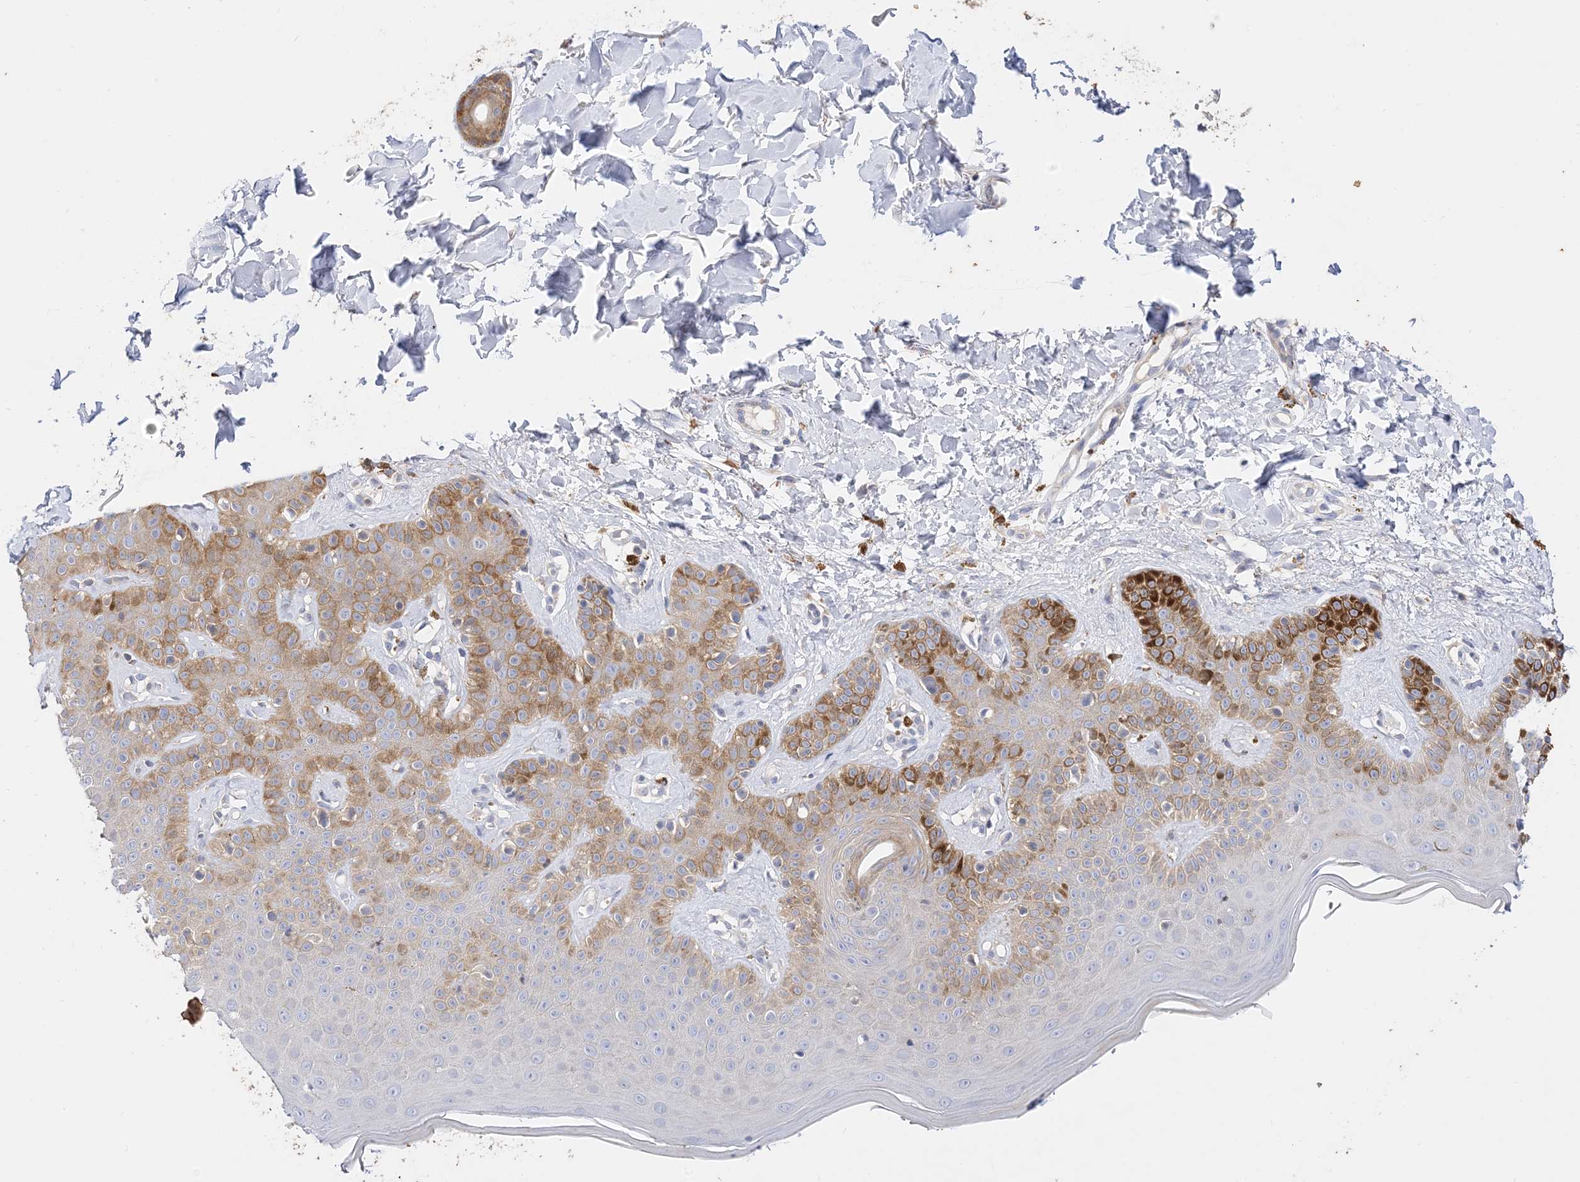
{"staining": {"intensity": "weak", "quantity": "<25%", "location": "cytoplasmic/membranous"}, "tissue": "skin", "cell_type": "Fibroblasts", "image_type": "normal", "snomed": [{"axis": "morphology", "description": "Normal tissue, NOS"}, {"axis": "topography", "description": "Skin"}], "caption": "Immunohistochemical staining of benign skin demonstrates no significant expression in fibroblasts.", "gene": "ARV1", "patient": {"sex": "male", "age": 52}}